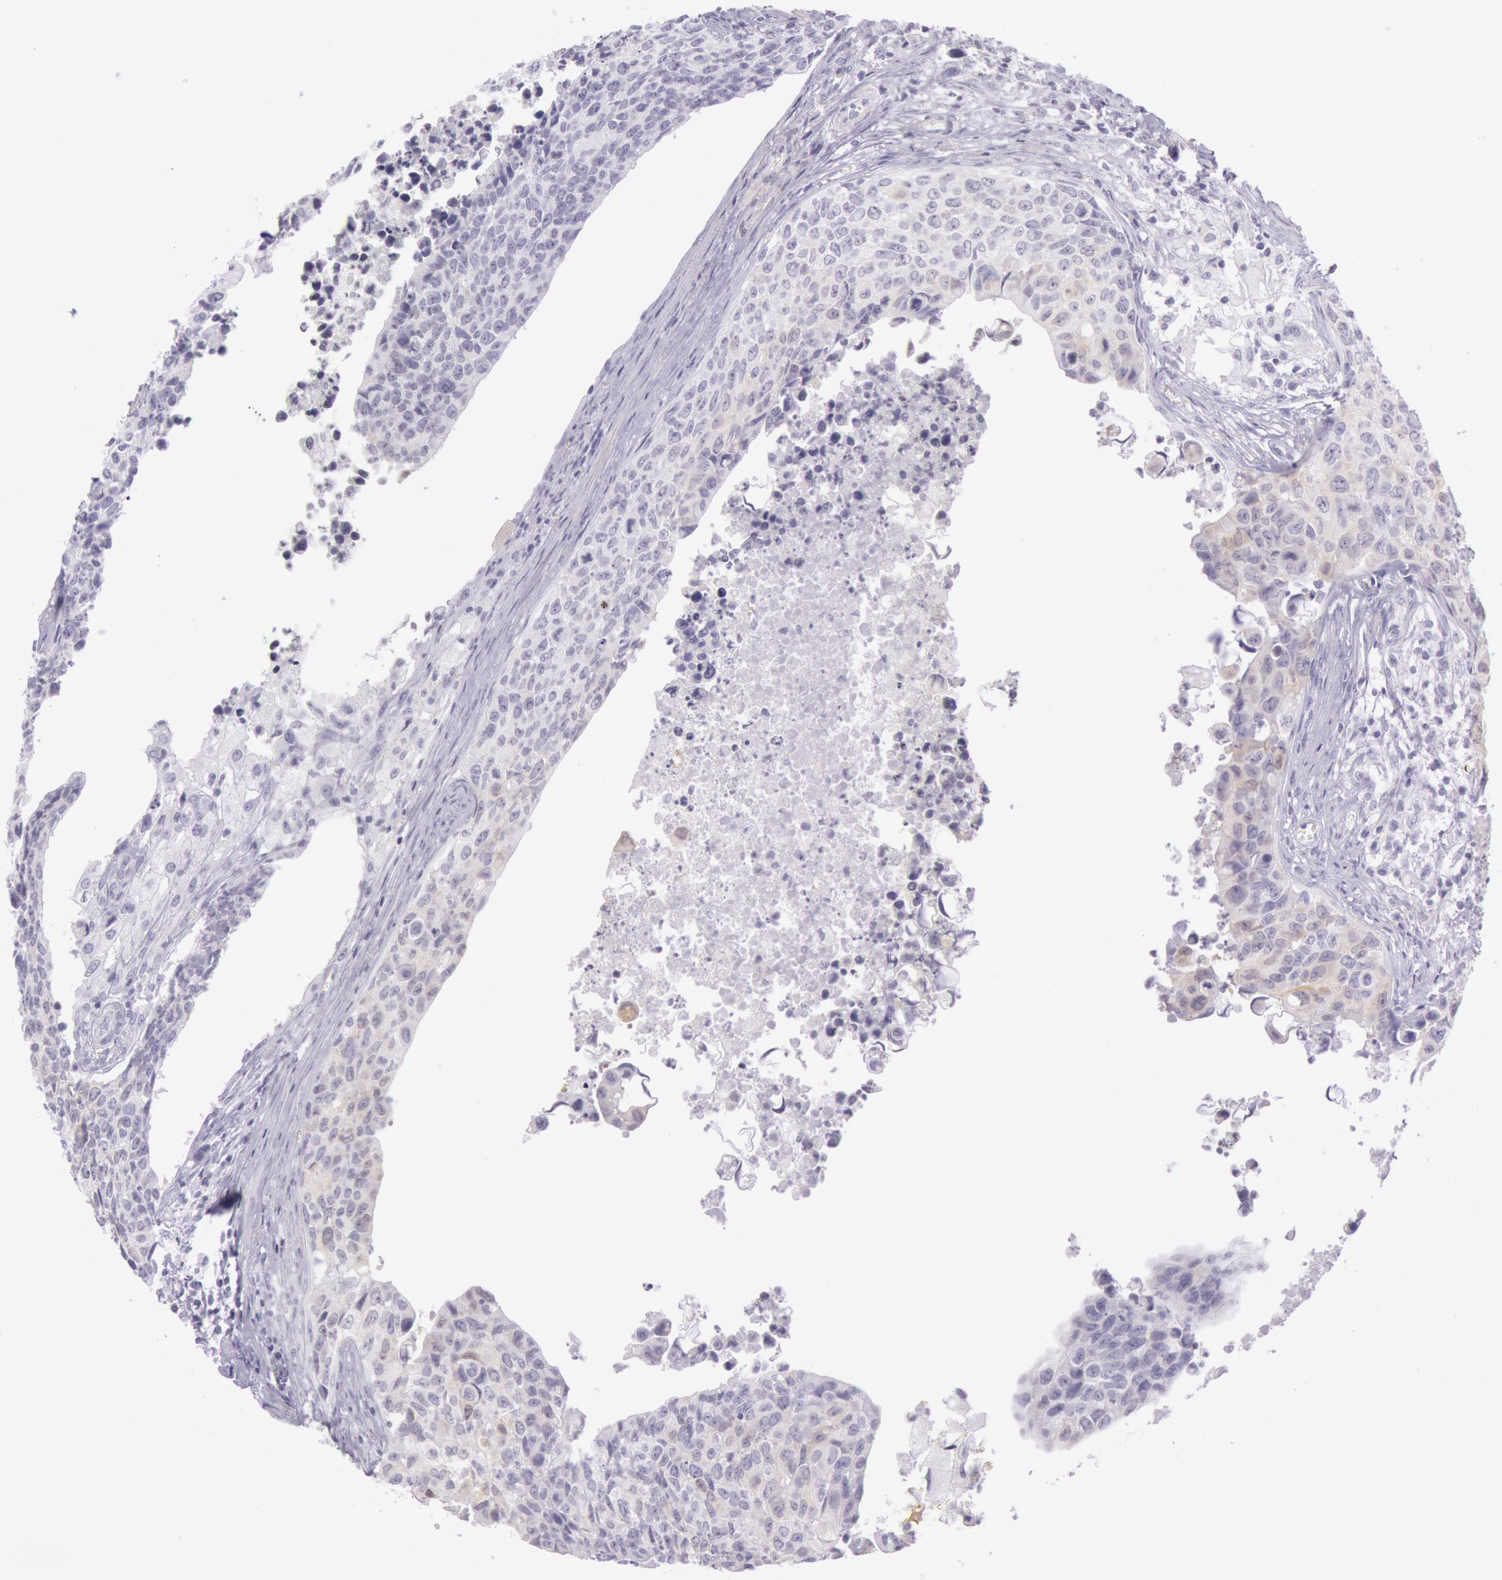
{"staining": {"intensity": "negative", "quantity": "none", "location": "none"}, "tissue": "urothelial cancer", "cell_type": "Tumor cells", "image_type": "cancer", "snomed": [{"axis": "morphology", "description": "Urothelial carcinoma, High grade"}, {"axis": "topography", "description": "Urinary bladder"}], "caption": "The immunohistochemistry (IHC) histopathology image has no significant expression in tumor cells of urothelial cancer tissue.", "gene": "CKB", "patient": {"sex": "male", "age": 81}}